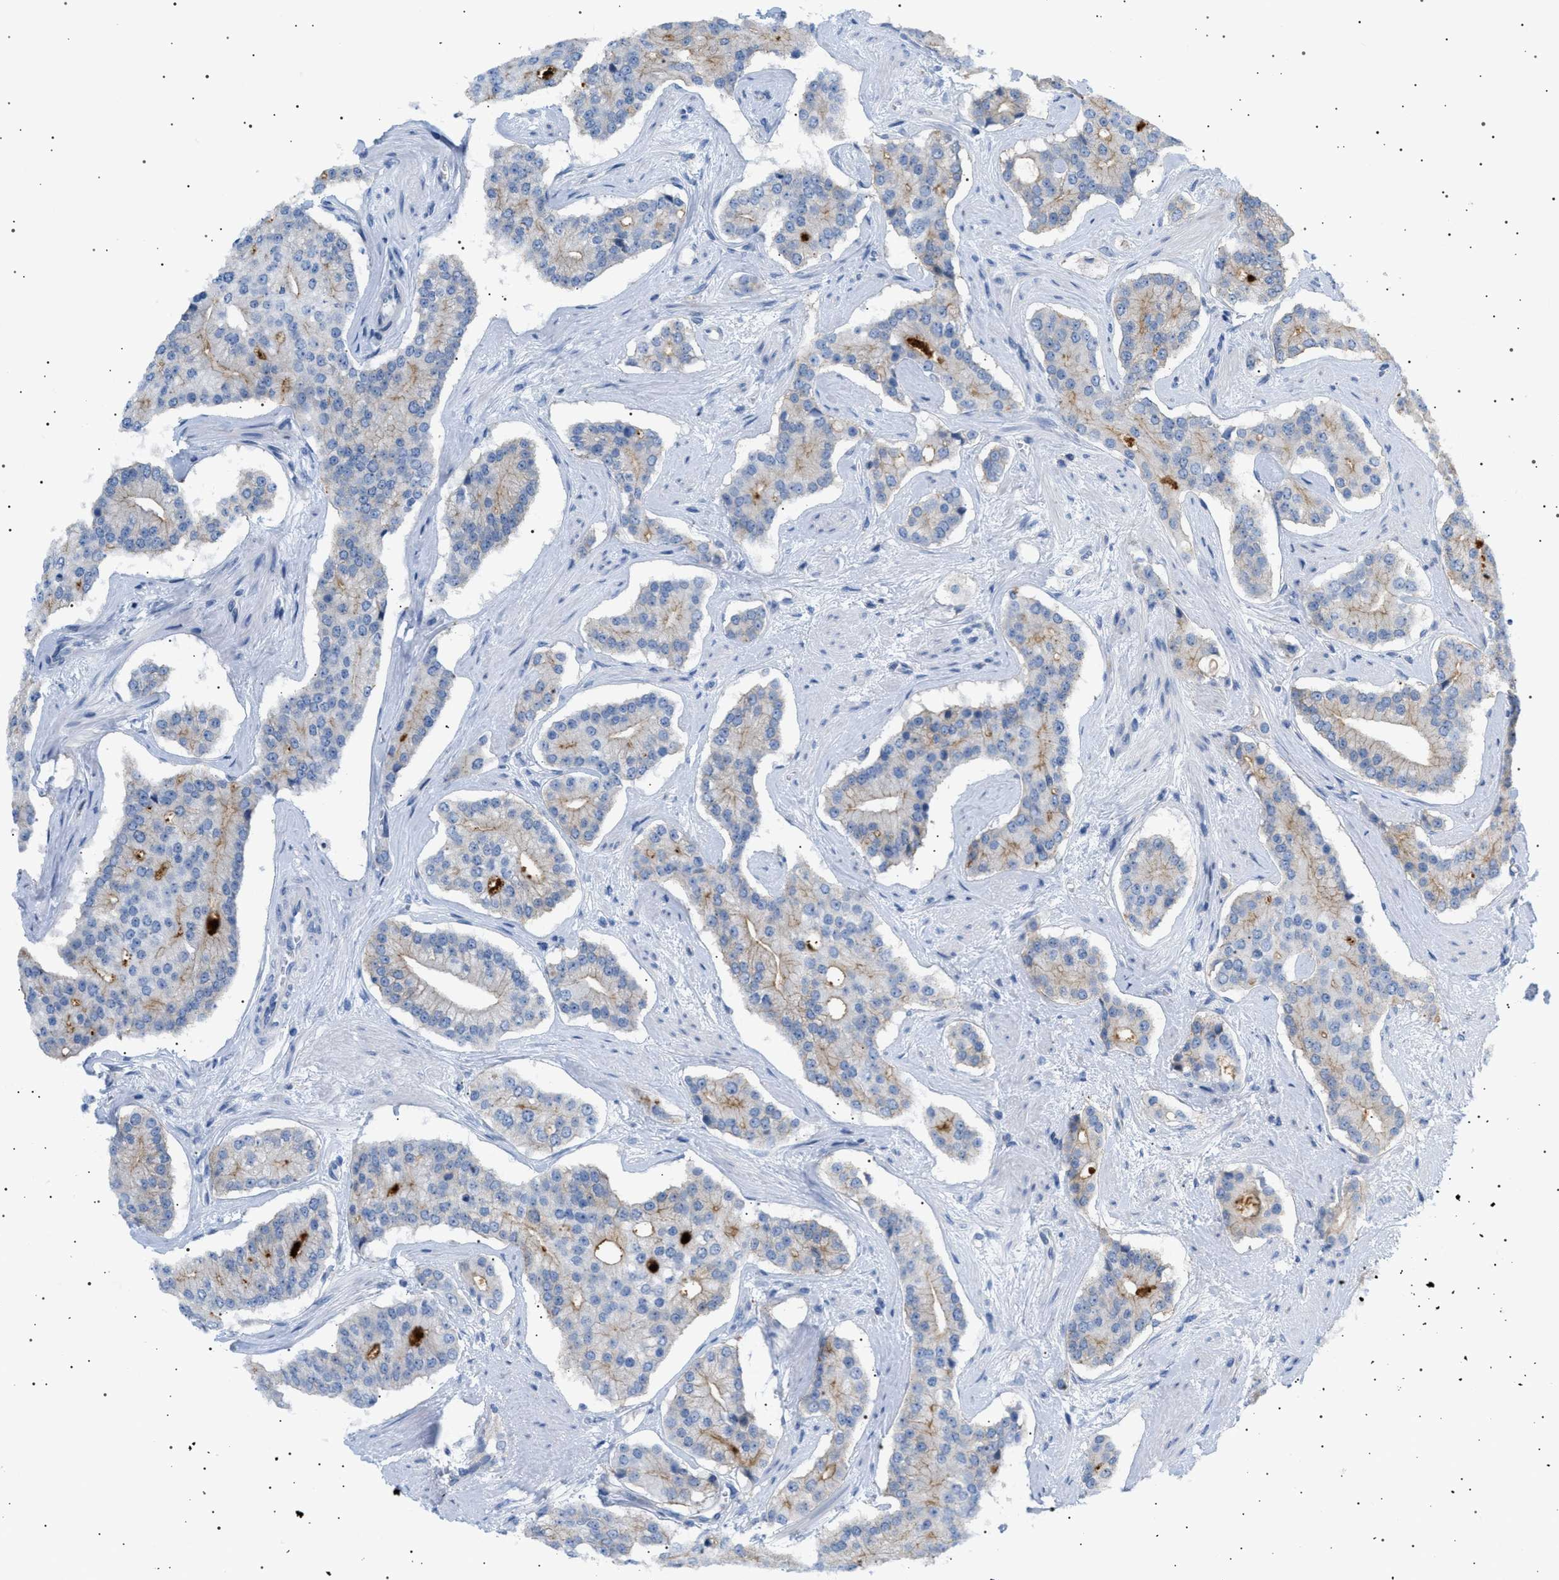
{"staining": {"intensity": "weak", "quantity": "25%-75%", "location": "cytoplasmic/membranous"}, "tissue": "prostate cancer", "cell_type": "Tumor cells", "image_type": "cancer", "snomed": [{"axis": "morphology", "description": "Adenocarcinoma, High grade"}, {"axis": "topography", "description": "Prostate"}], "caption": "Immunohistochemistry (IHC) photomicrograph of human prostate cancer stained for a protein (brown), which reveals low levels of weak cytoplasmic/membranous staining in about 25%-75% of tumor cells.", "gene": "ADCY10", "patient": {"sex": "male", "age": 71}}